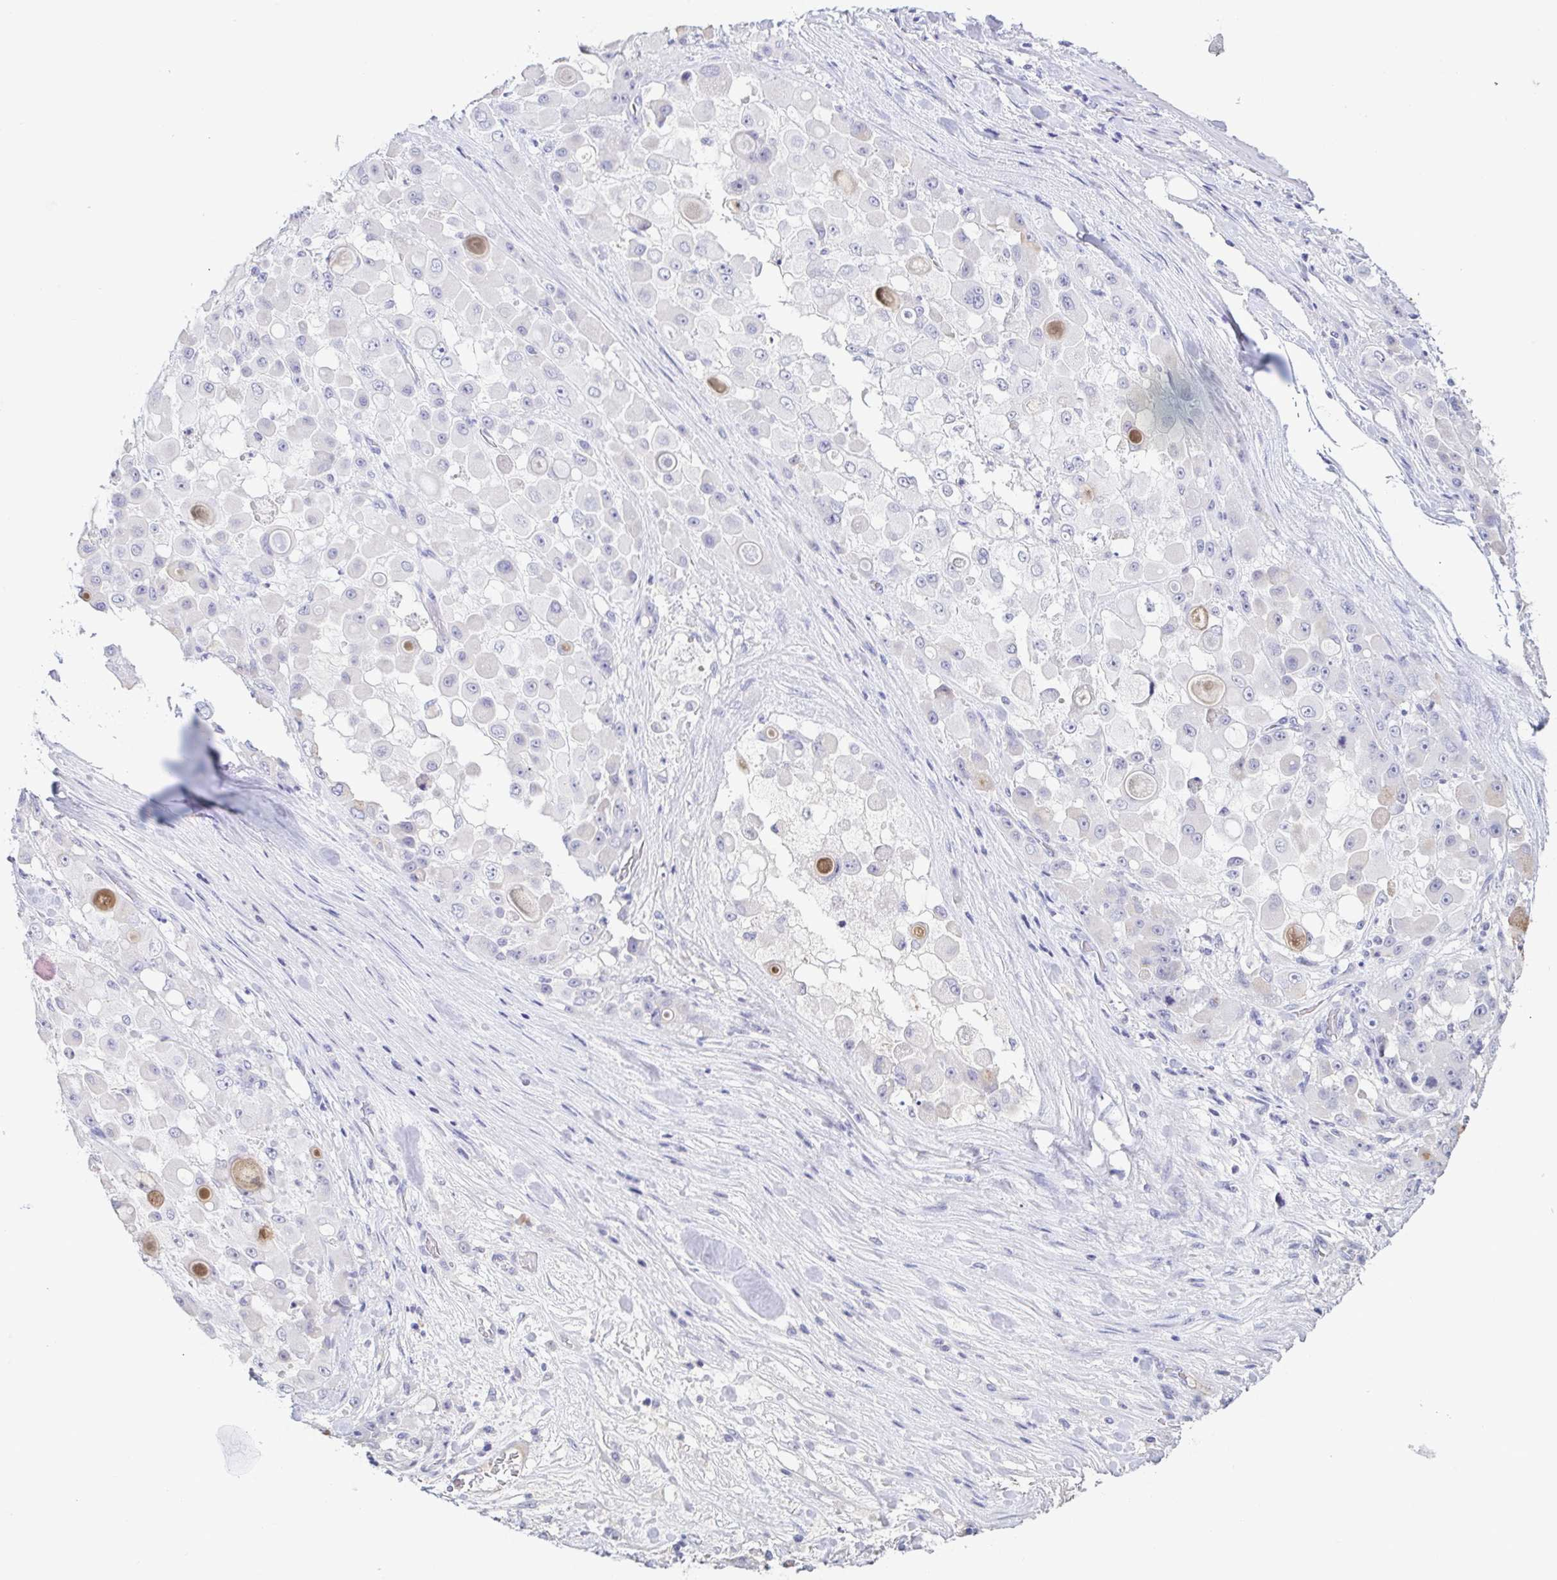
{"staining": {"intensity": "negative", "quantity": "none", "location": "none"}, "tissue": "stomach cancer", "cell_type": "Tumor cells", "image_type": "cancer", "snomed": [{"axis": "morphology", "description": "Adenocarcinoma, NOS"}, {"axis": "topography", "description": "Stomach"}], "caption": "IHC micrograph of neoplastic tissue: stomach cancer stained with DAB (3,3'-diaminobenzidine) shows no significant protein expression in tumor cells. (Stains: DAB immunohistochemistry (IHC) with hematoxylin counter stain, Microscopy: brightfield microscopy at high magnification).", "gene": "TREH", "patient": {"sex": "female", "age": 76}}